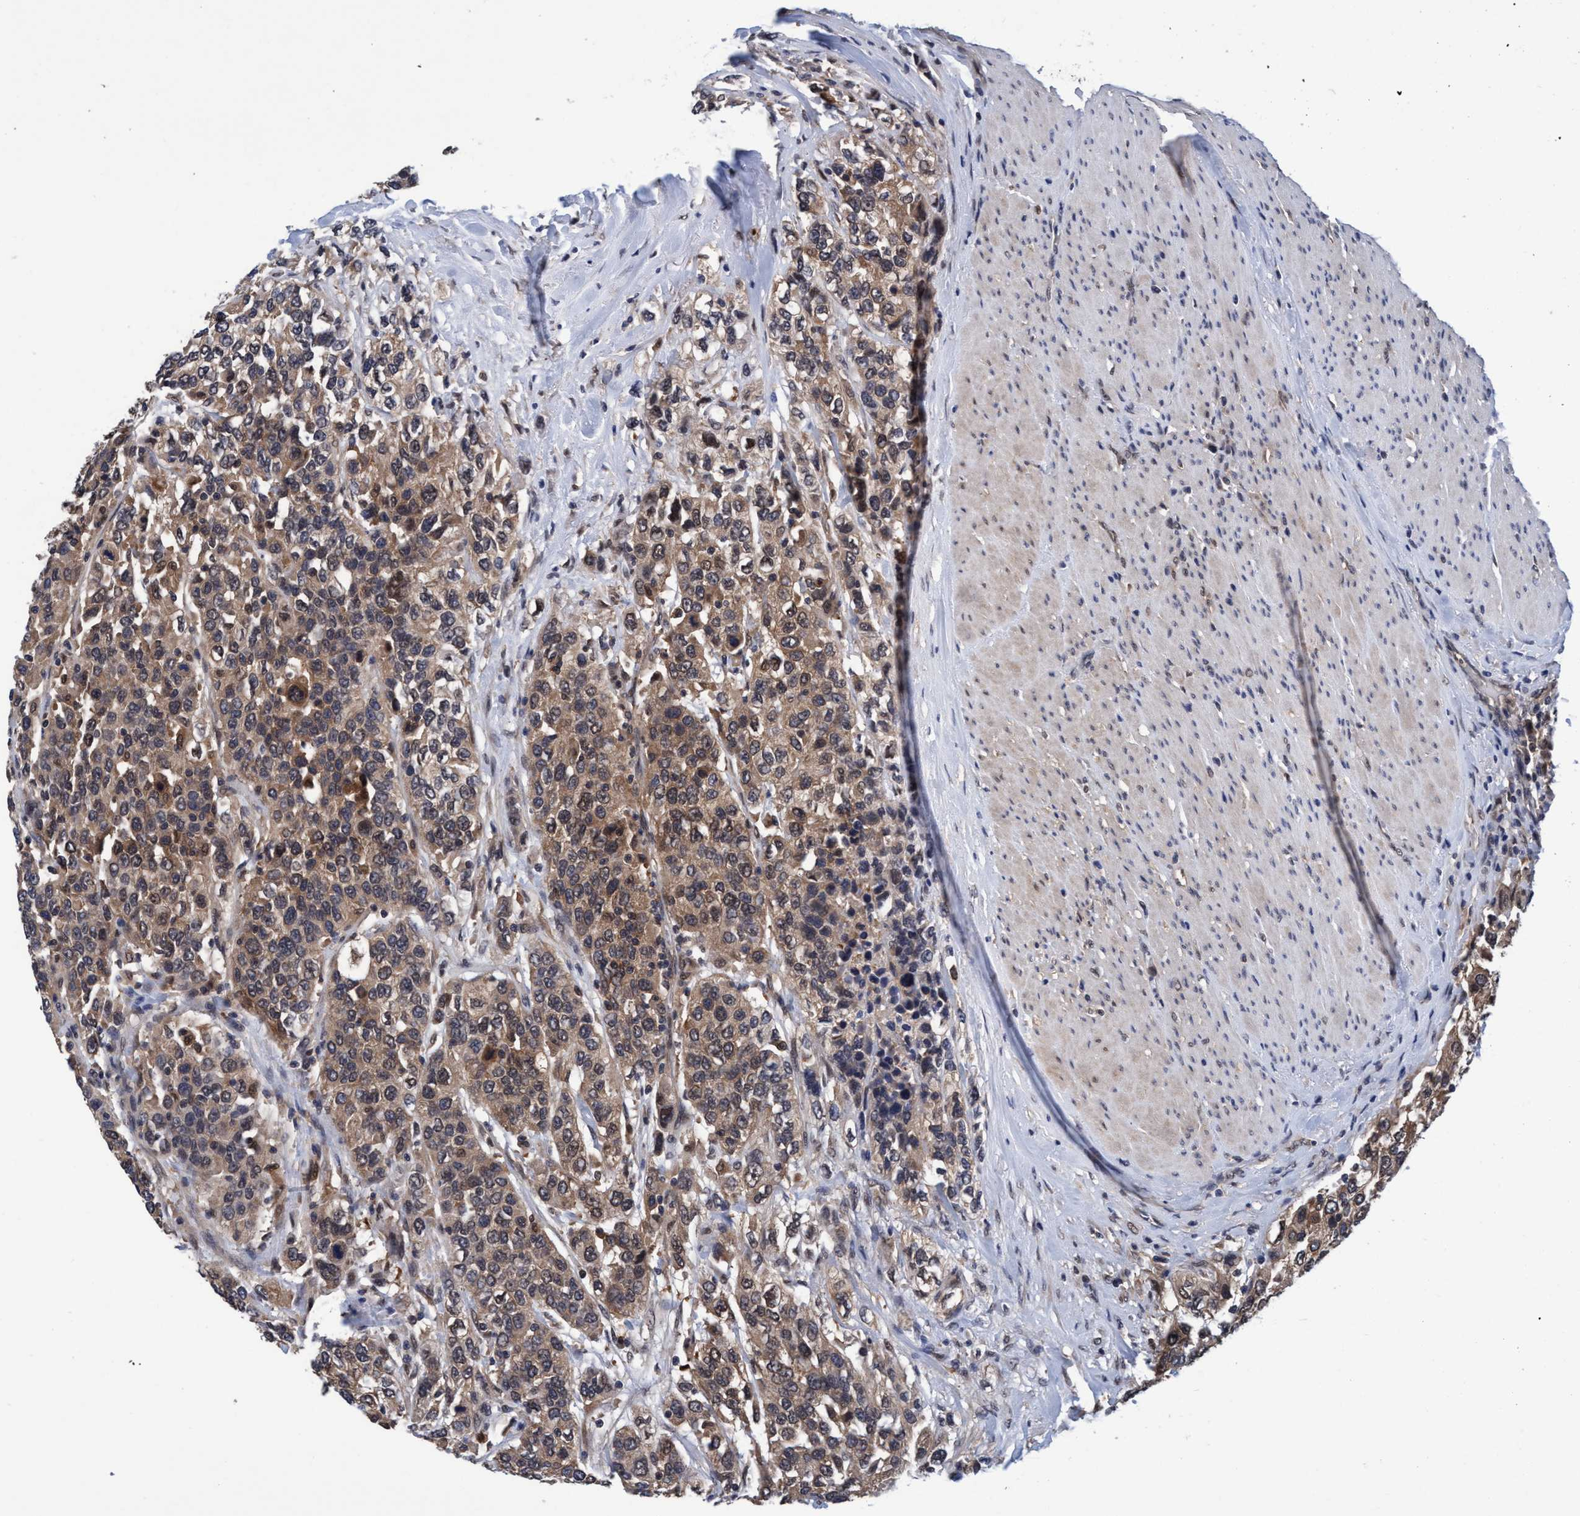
{"staining": {"intensity": "moderate", "quantity": ">75%", "location": "cytoplasmic/membranous"}, "tissue": "urothelial cancer", "cell_type": "Tumor cells", "image_type": "cancer", "snomed": [{"axis": "morphology", "description": "Urothelial carcinoma, High grade"}, {"axis": "topography", "description": "Urinary bladder"}], "caption": "Urothelial carcinoma (high-grade) was stained to show a protein in brown. There is medium levels of moderate cytoplasmic/membranous staining in approximately >75% of tumor cells.", "gene": "PSMD12", "patient": {"sex": "female", "age": 80}}